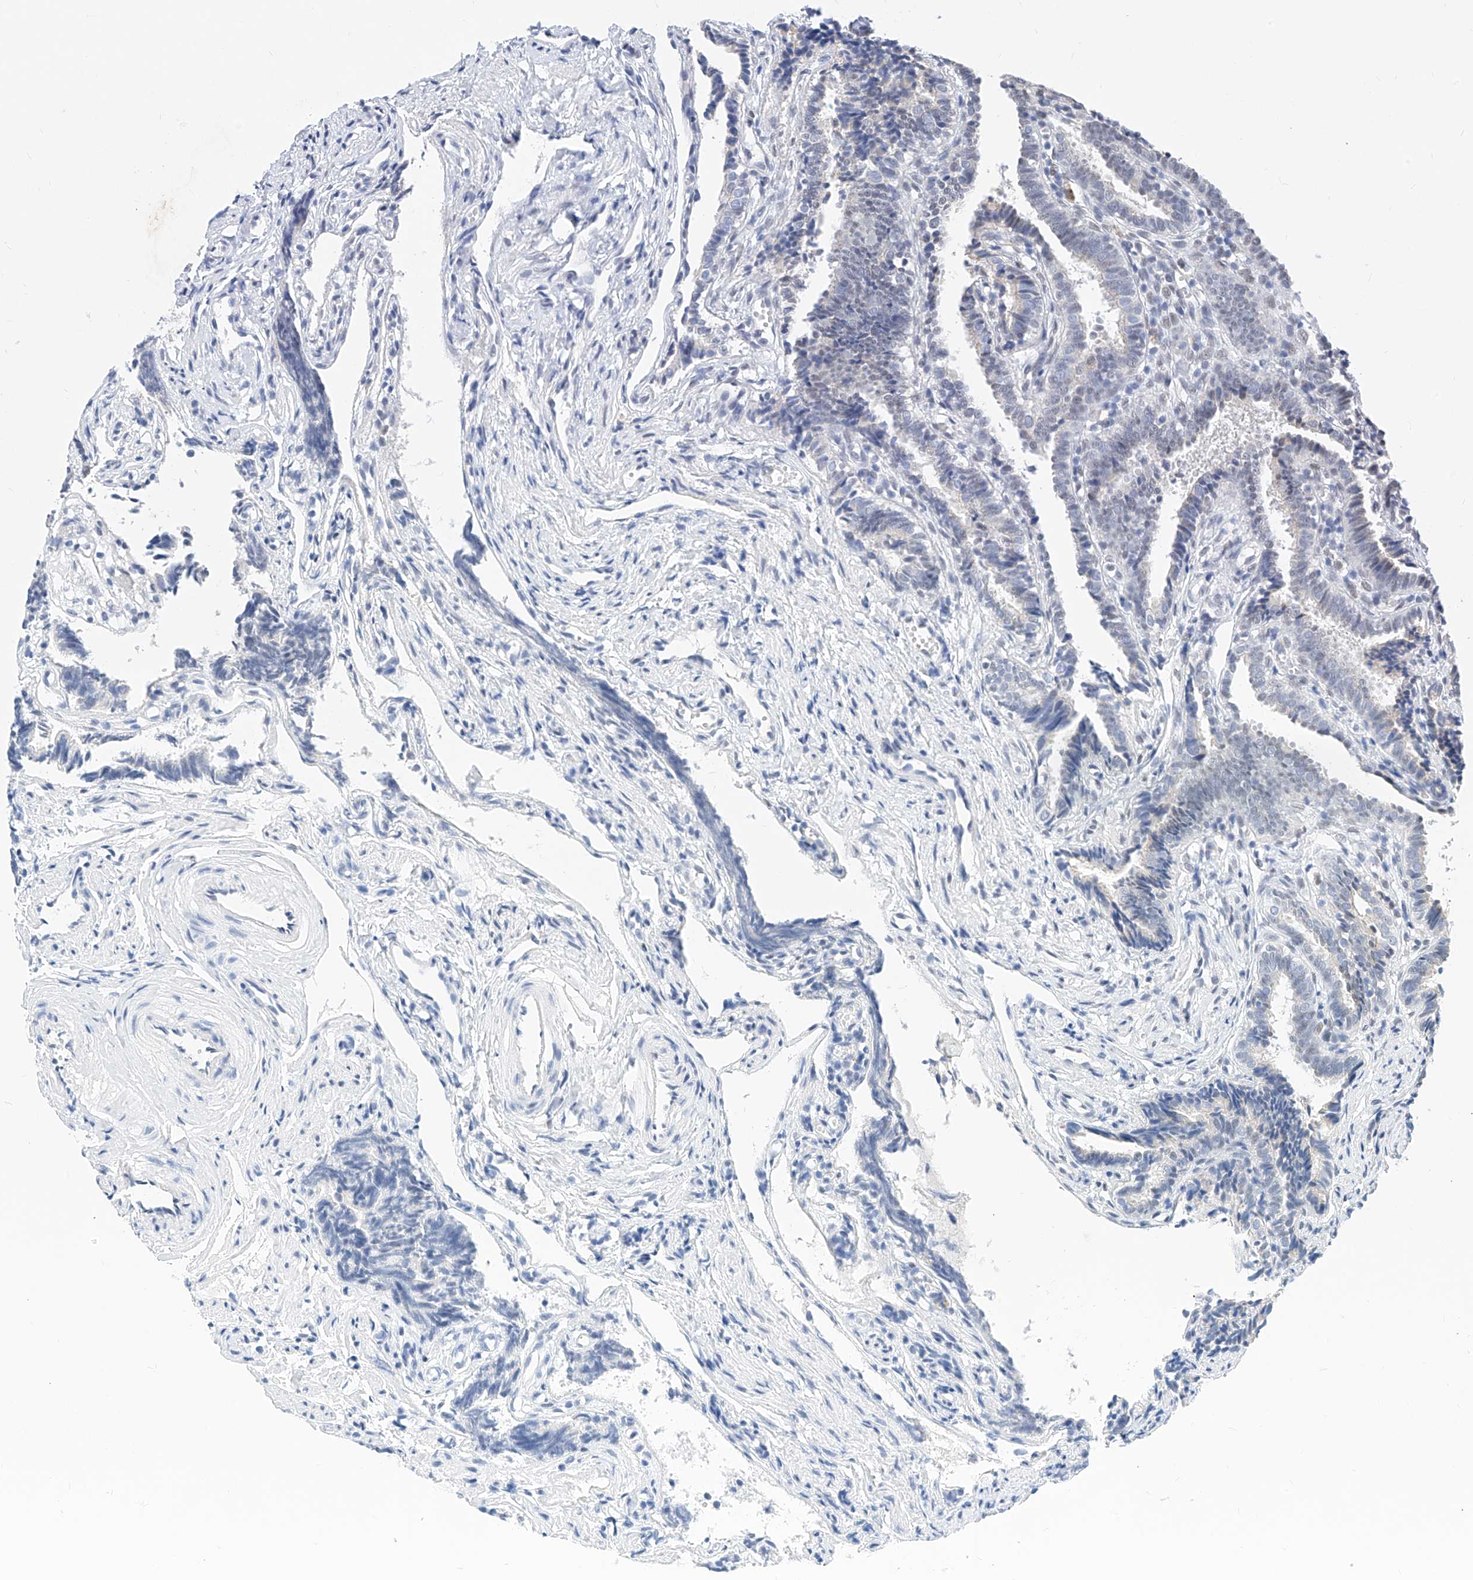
{"staining": {"intensity": "negative", "quantity": "none", "location": "none"}, "tissue": "fallopian tube", "cell_type": "Glandular cells", "image_type": "normal", "snomed": [{"axis": "morphology", "description": "Normal tissue, NOS"}, {"axis": "topography", "description": "Fallopian tube"}], "caption": "This is an immunohistochemistry (IHC) photomicrograph of benign human fallopian tube. There is no expression in glandular cells.", "gene": "KCNJ1", "patient": {"sex": "female", "age": 39}}